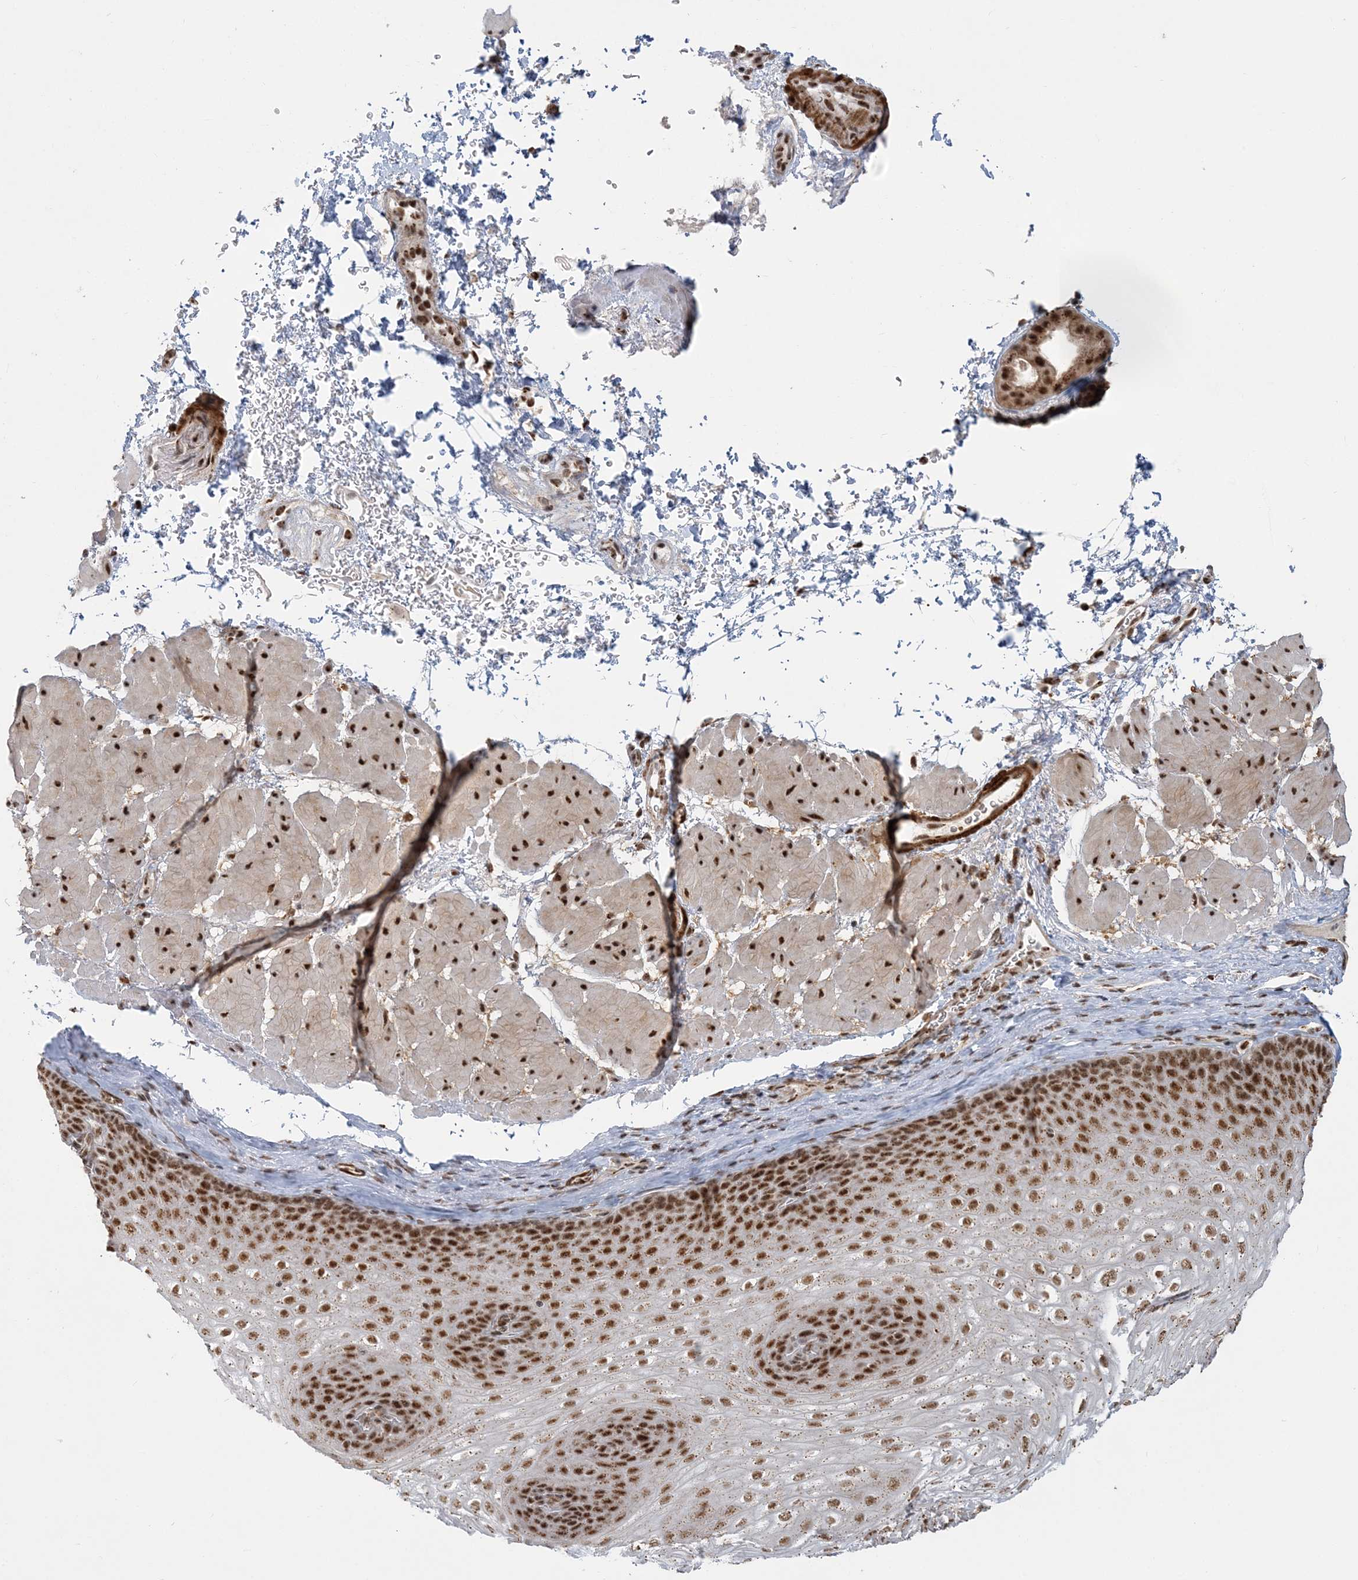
{"staining": {"intensity": "strong", "quantity": ">75%", "location": "nuclear"}, "tissue": "esophagus", "cell_type": "Squamous epithelial cells", "image_type": "normal", "snomed": [{"axis": "morphology", "description": "Normal tissue, NOS"}, {"axis": "topography", "description": "Esophagus"}], "caption": "Protein expression analysis of benign esophagus displays strong nuclear positivity in about >75% of squamous epithelial cells. (DAB (3,3'-diaminobenzidine) IHC with brightfield microscopy, high magnification).", "gene": "PLRG1", "patient": {"sex": "female", "age": 66}}